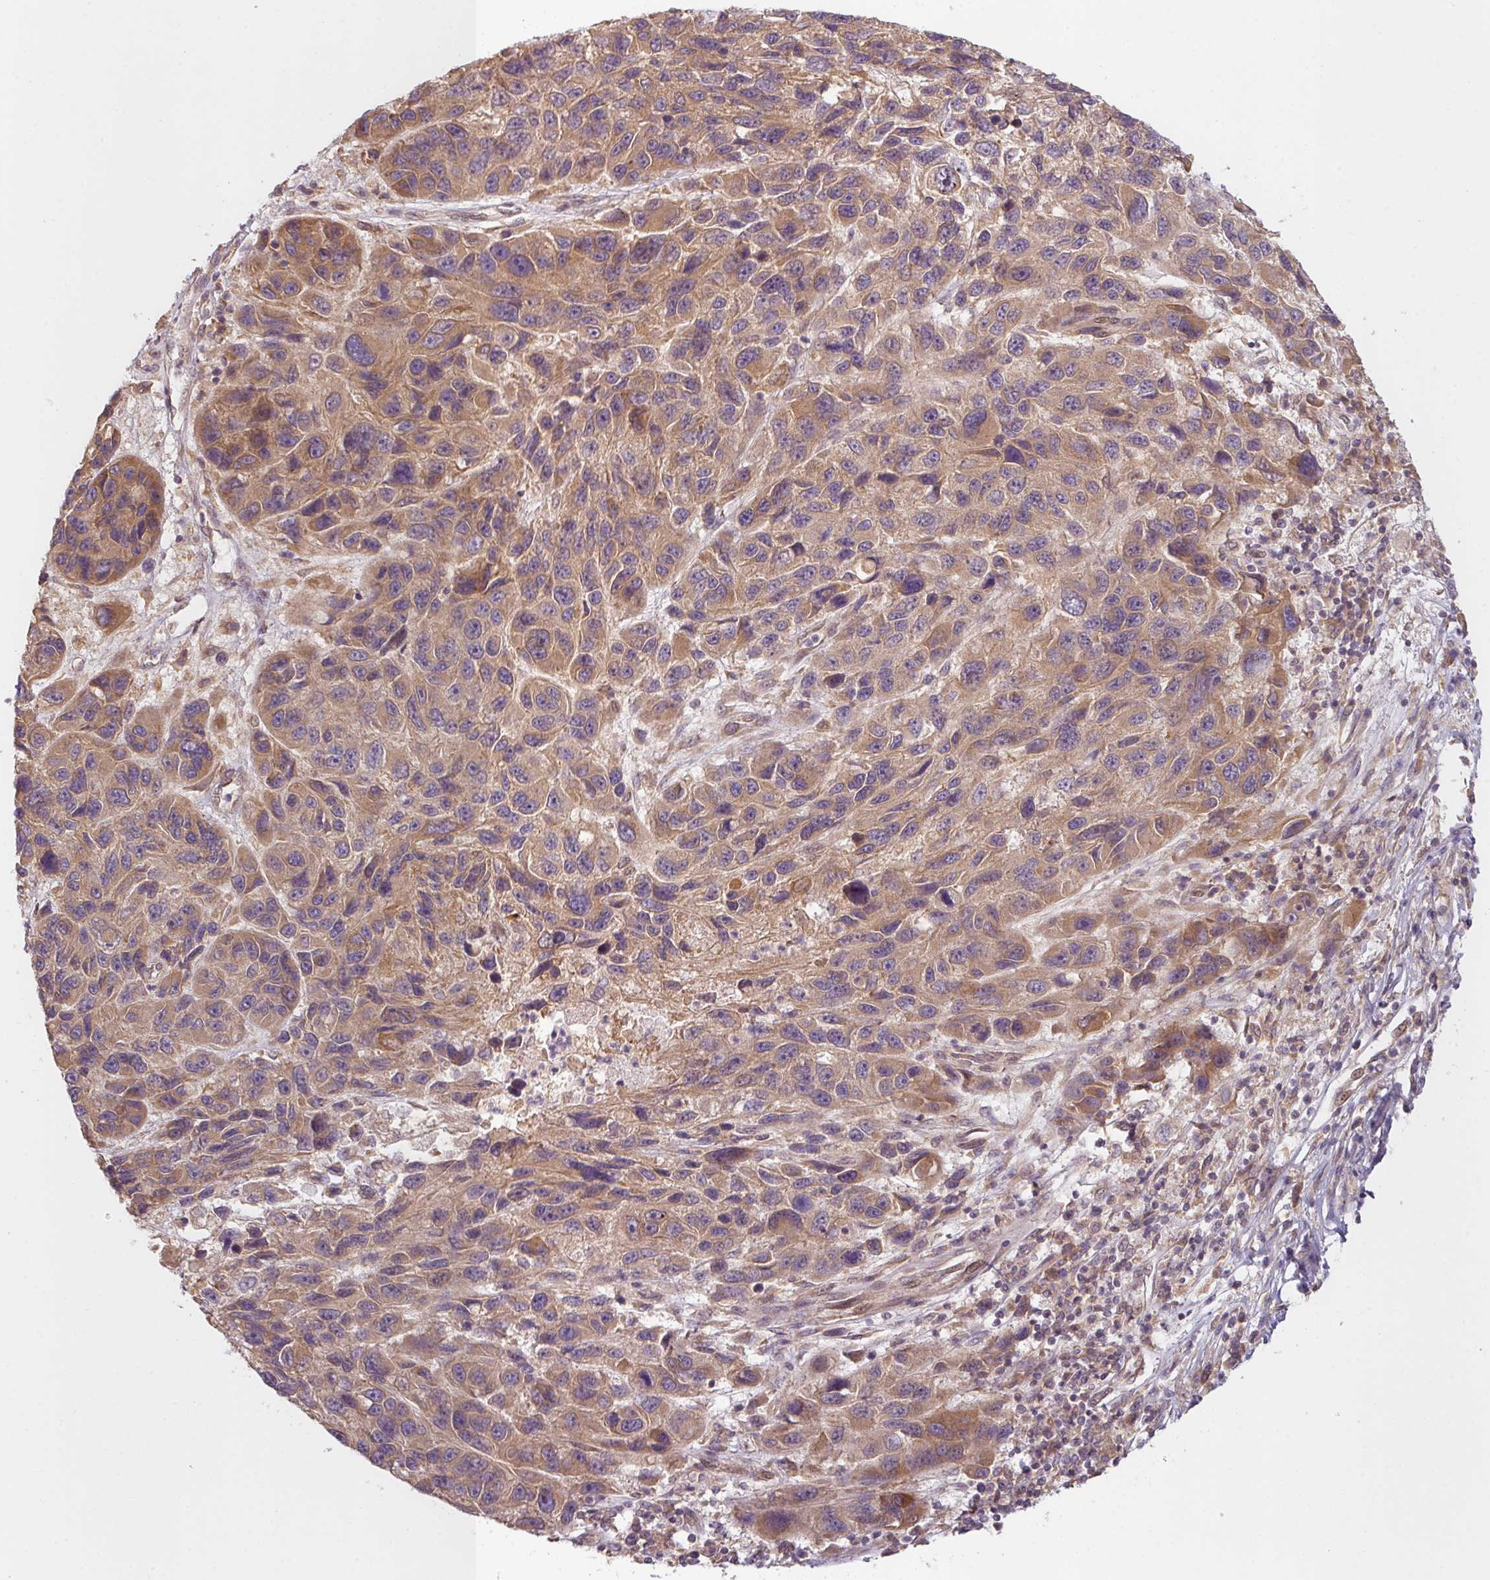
{"staining": {"intensity": "moderate", "quantity": "25%-75%", "location": "cytoplasmic/membranous"}, "tissue": "melanoma", "cell_type": "Tumor cells", "image_type": "cancer", "snomed": [{"axis": "morphology", "description": "Malignant melanoma, NOS"}, {"axis": "topography", "description": "Skin"}], "caption": "Immunohistochemical staining of human melanoma demonstrates medium levels of moderate cytoplasmic/membranous positivity in approximately 25%-75% of tumor cells.", "gene": "RNF31", "patient": {"sex": "male", "age": 53}}